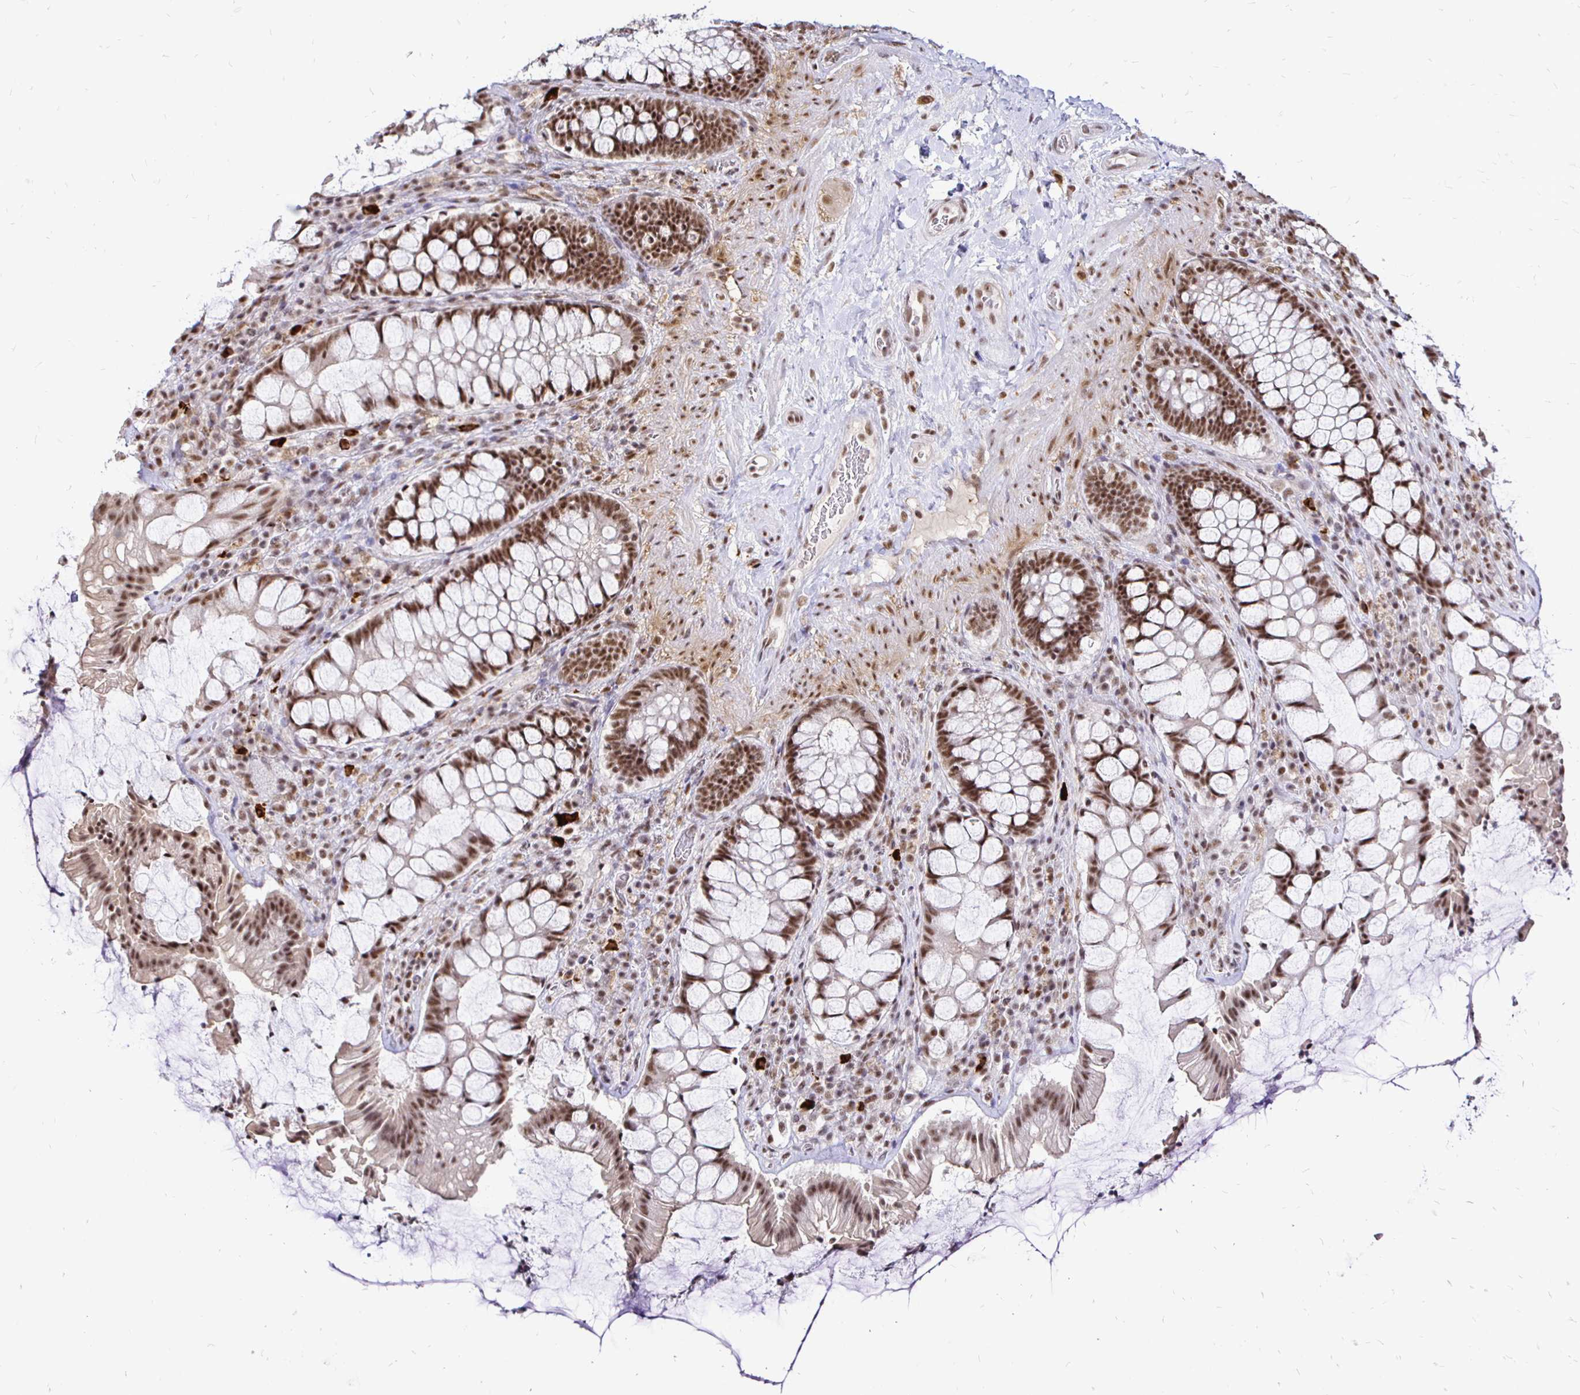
{"staining": {"intensity": "moderate", "quantity": ">75%", "location": "nuclear"}, "tissue": "rectum", "cell_type": "Glandular cells", "image_type": "normal", "snomed": [{"axis": "morphology", "description": "Normal tissue, NOS"}, {"axis": "topography", "description": "Rectum"}], "caption": "A brown stain highlights moderate nuclear positivity of a protein in glandular cells of normal rectum.", "gene": "SIN3A", "patient": {"sex": "female", "age": 58}}